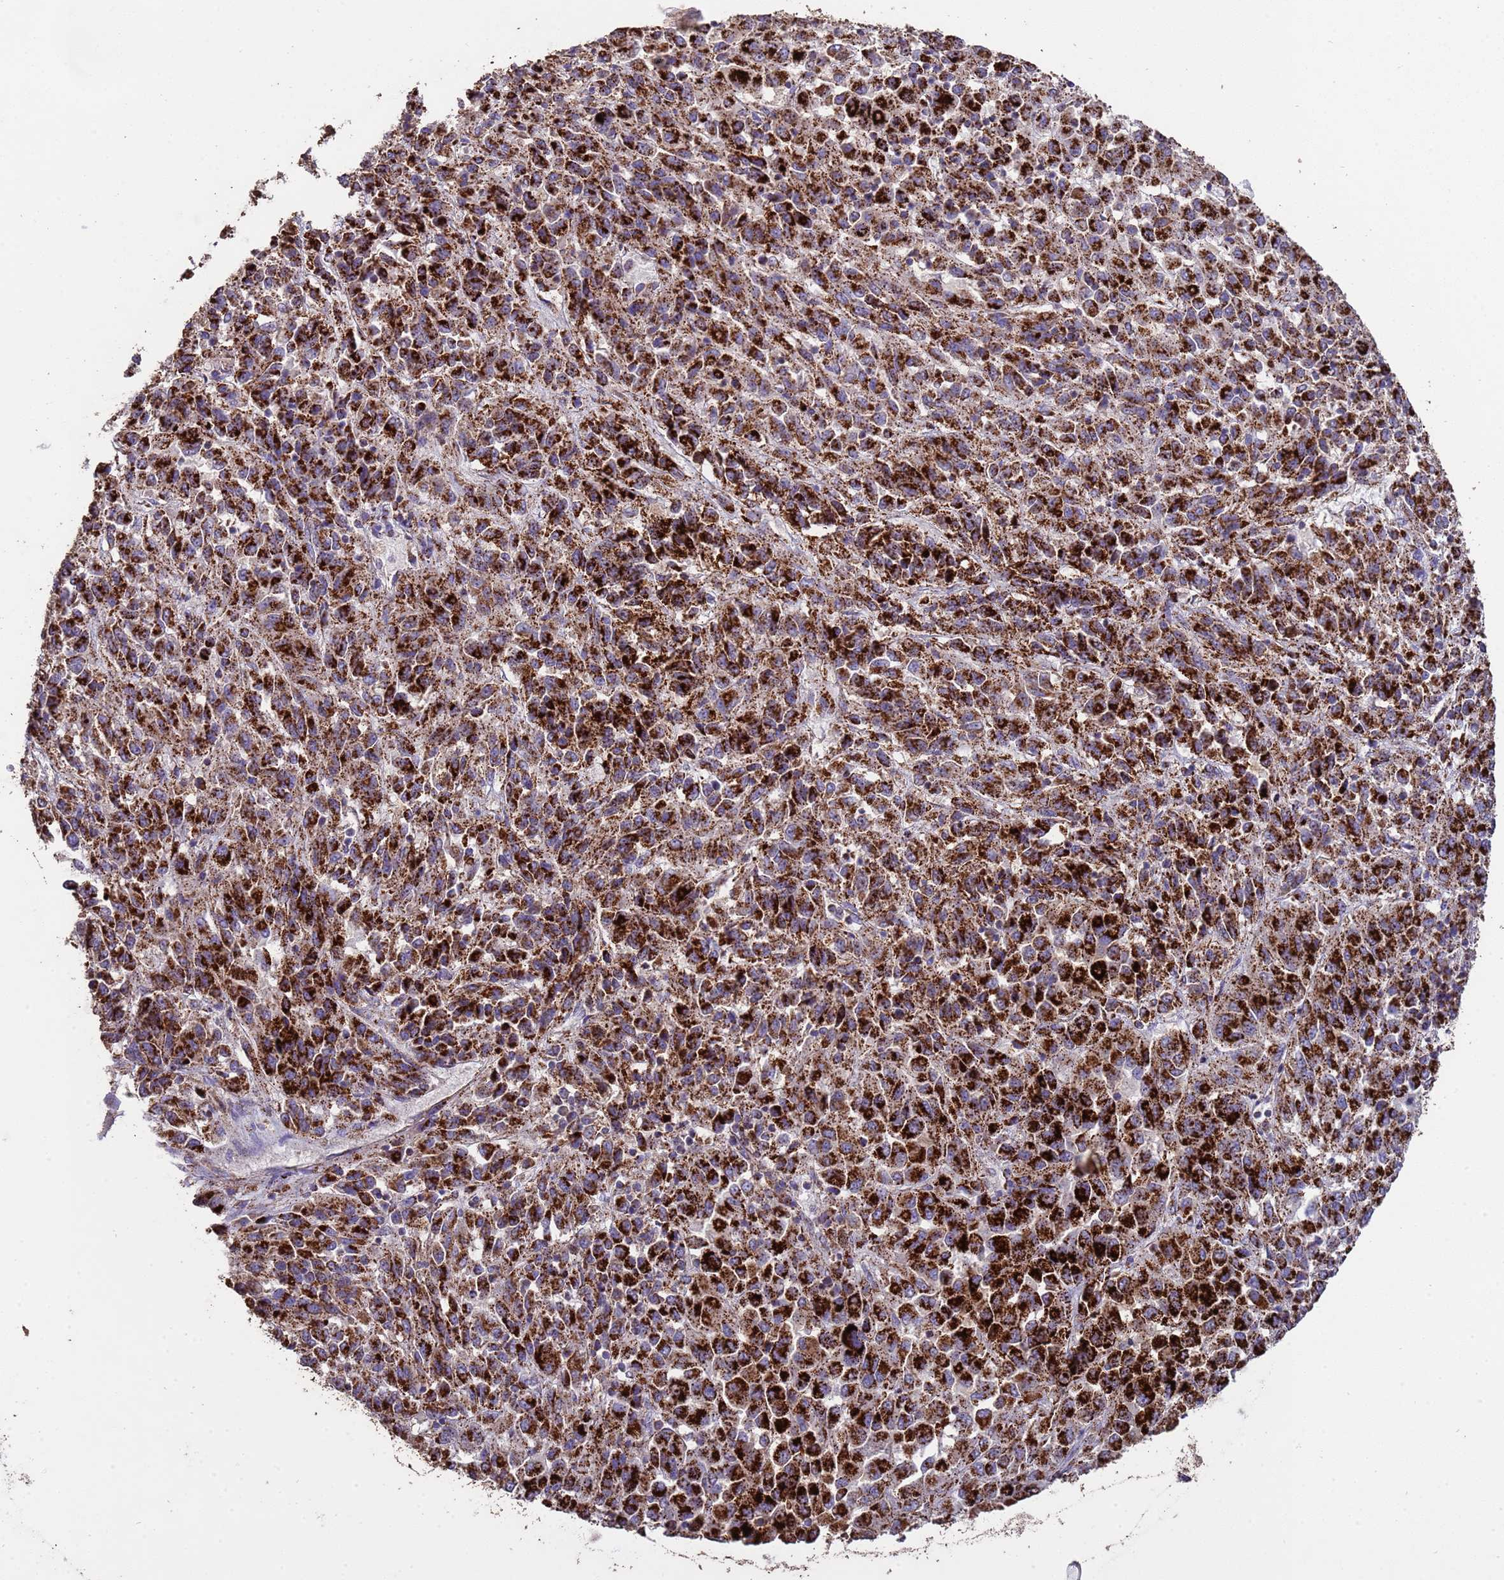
{"staining": {"intensity": "strong", "quantity": ">75%", "location": "cytoplasmic/membranous"}, "tissue": "melanoma", "cell_type": "Tumor cells", "image_type": "cancer", "snomed": [{"axis": "morphology", "description": "Malignant melanoma, Metastatic site"}, {"axis": "topography", "description": "Lung"}], "caption": "Tumor cells demonstrate high levels of strong cytoplasmic/membranous positivity in about >75% of cells in malignant melanoma (metastatic site).", "gene": "ZNFX1", "patient": {"sex": "male", "age": 64}}